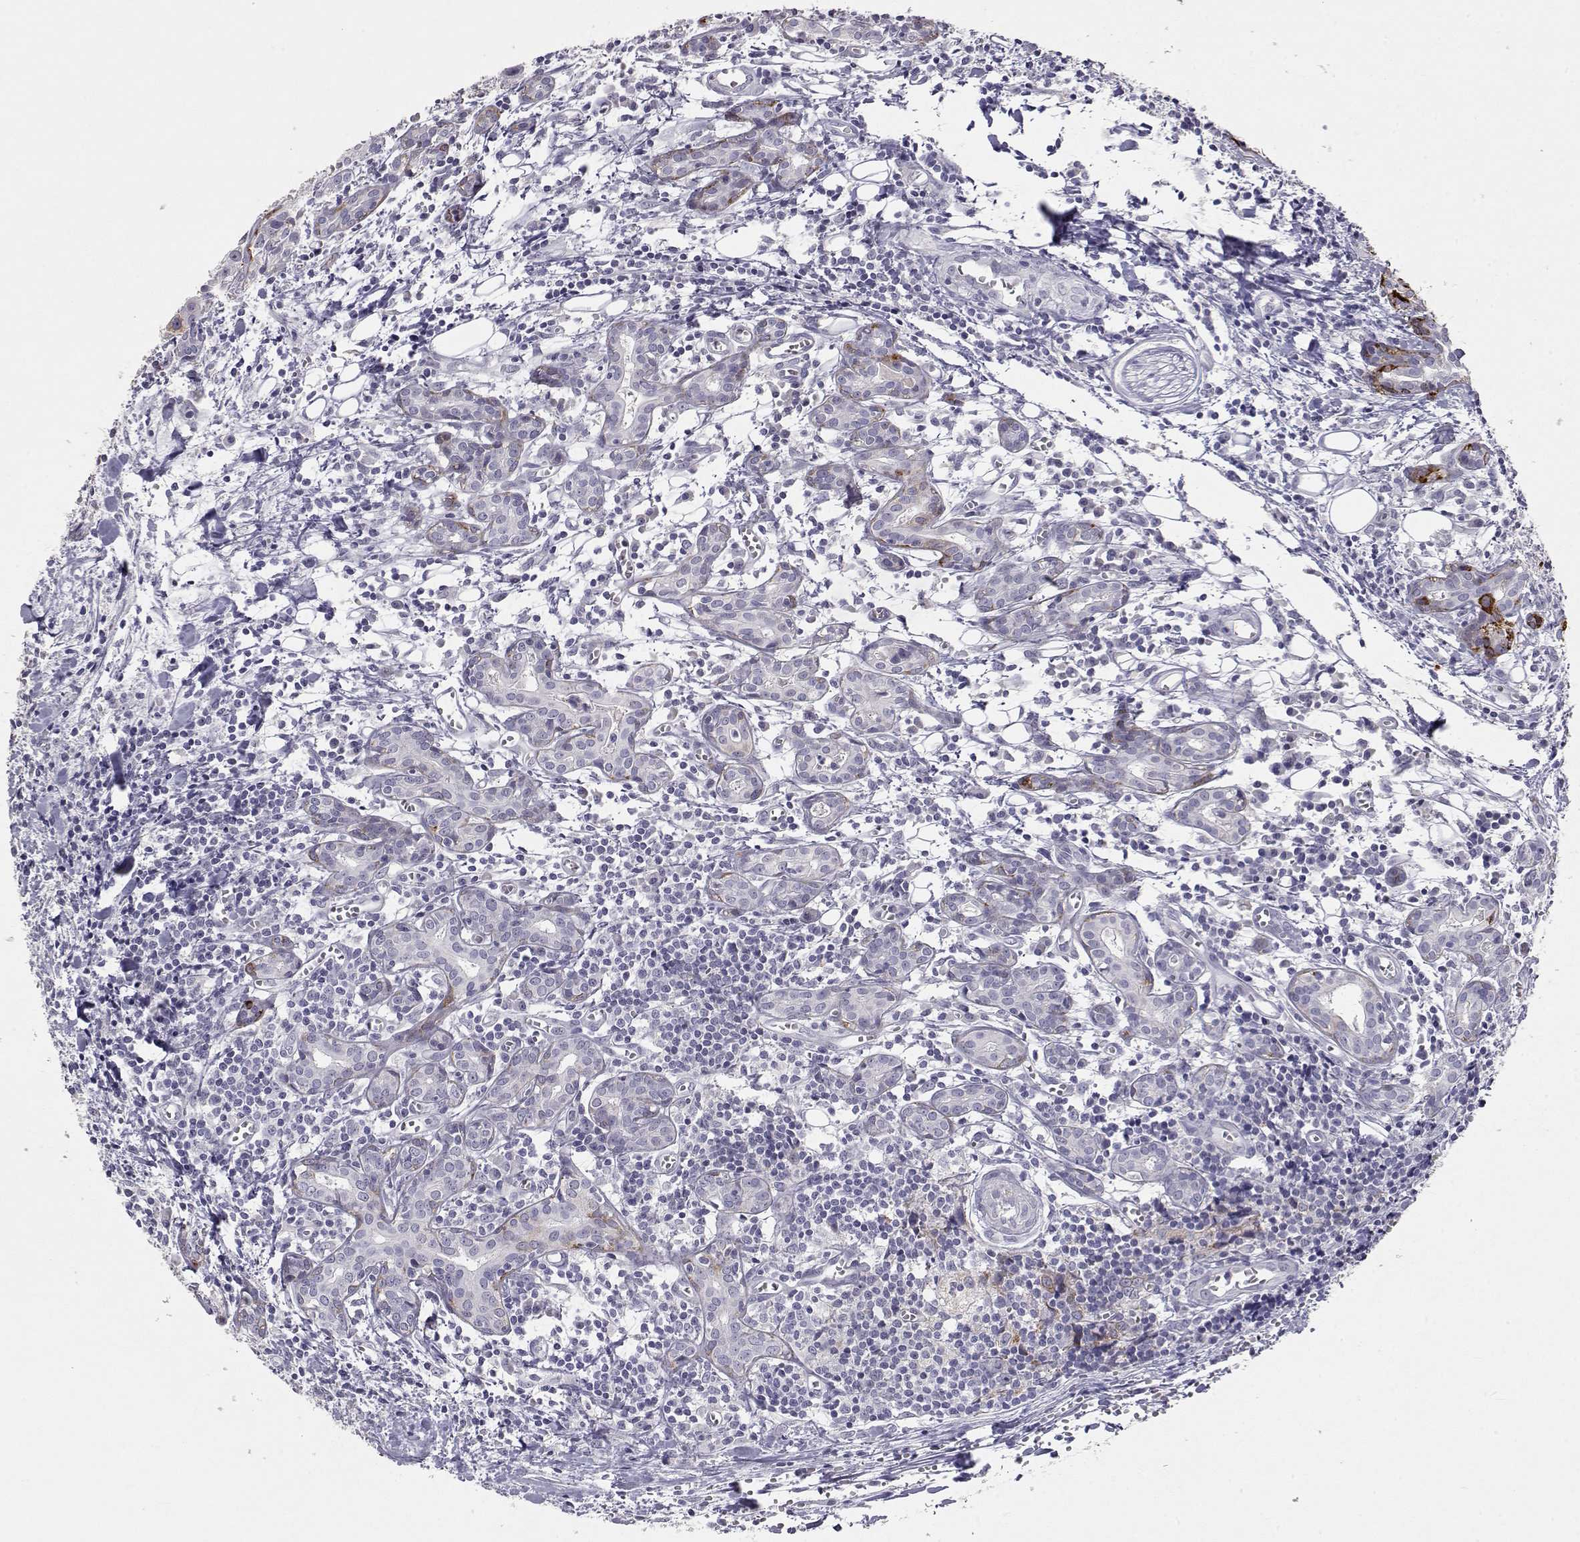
{"staining": {"intensity": "strong", "quantity": "<25%", "location": "cytoplasmic/membranous"}, "tissue": "head and neck cancer", "cell_type": "Tumor cells", "image_type": "cancer", "snomed": [{"axis": "morphology", "description": "Adenocarcinoma, NOS"}, {"axis": "topography", "description": "Head-Neck"}], "caption": "Brown immunohistochemical staining in adenocarcinoma (head and neck) shows strong cytoplasmic/membranous staining in approximately <25% of tumor cells.", "gene": "LAMB3", "patient": {"sex": "male", "age": 76}}